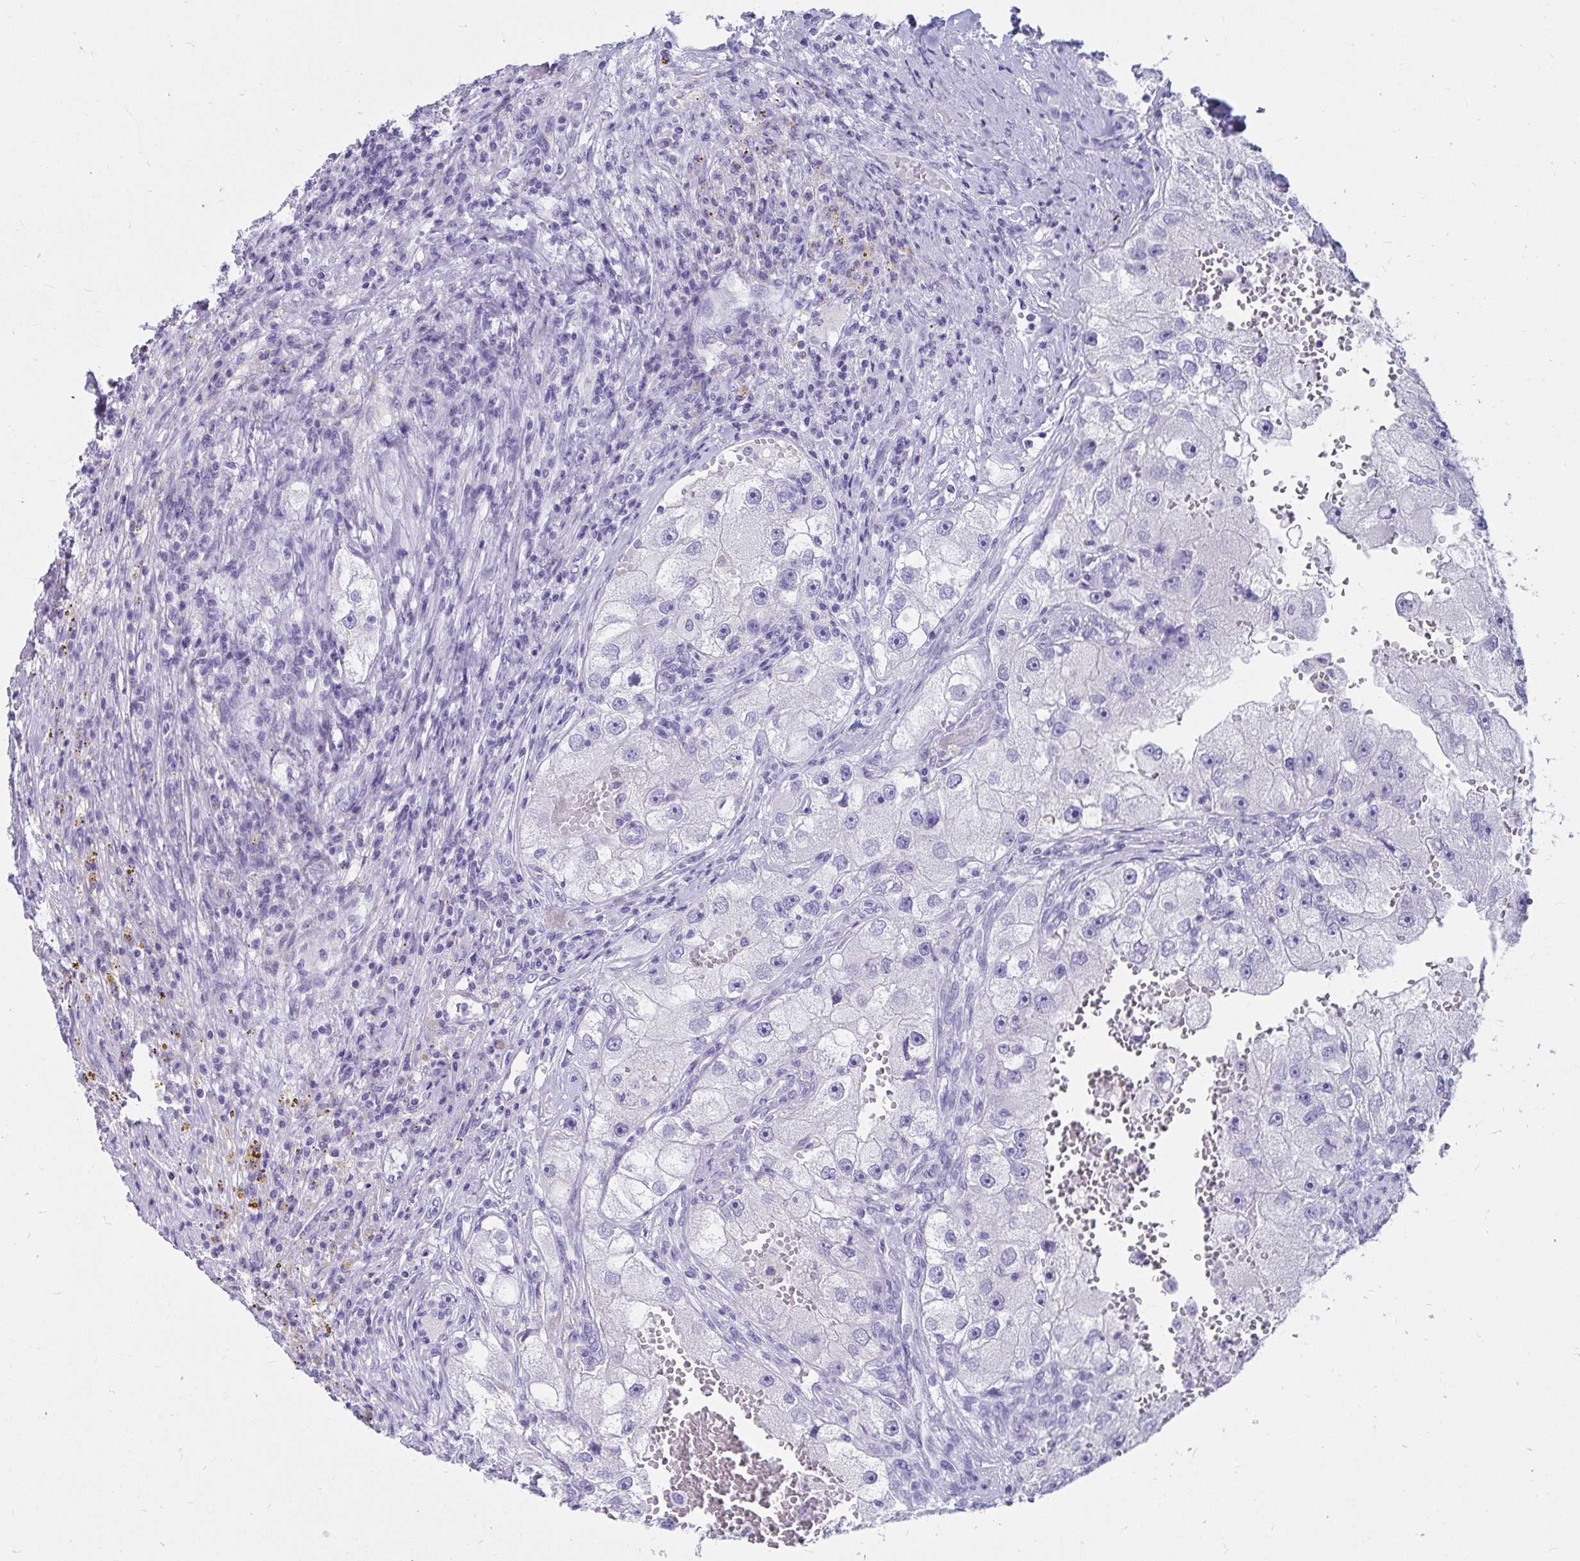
{"staining": {"intensity": "negative", "quantity": "none", "location": "none"}, "tissue": "renal cancer", "cell_type": "Tumor cells", "image_type": "cancer", "snomed": [{"axis": "morphology", "description": "Adenocarcinoma, NOS"}, {"axis": "topography", "description": "Kidney"}], "caption": "Renal cancer (adenocarcinoma) stained for a protein using IHC reveals no expression tumor cells.", "gene": "DPEP3", "patient": {"sex": "male", "age": 63}}